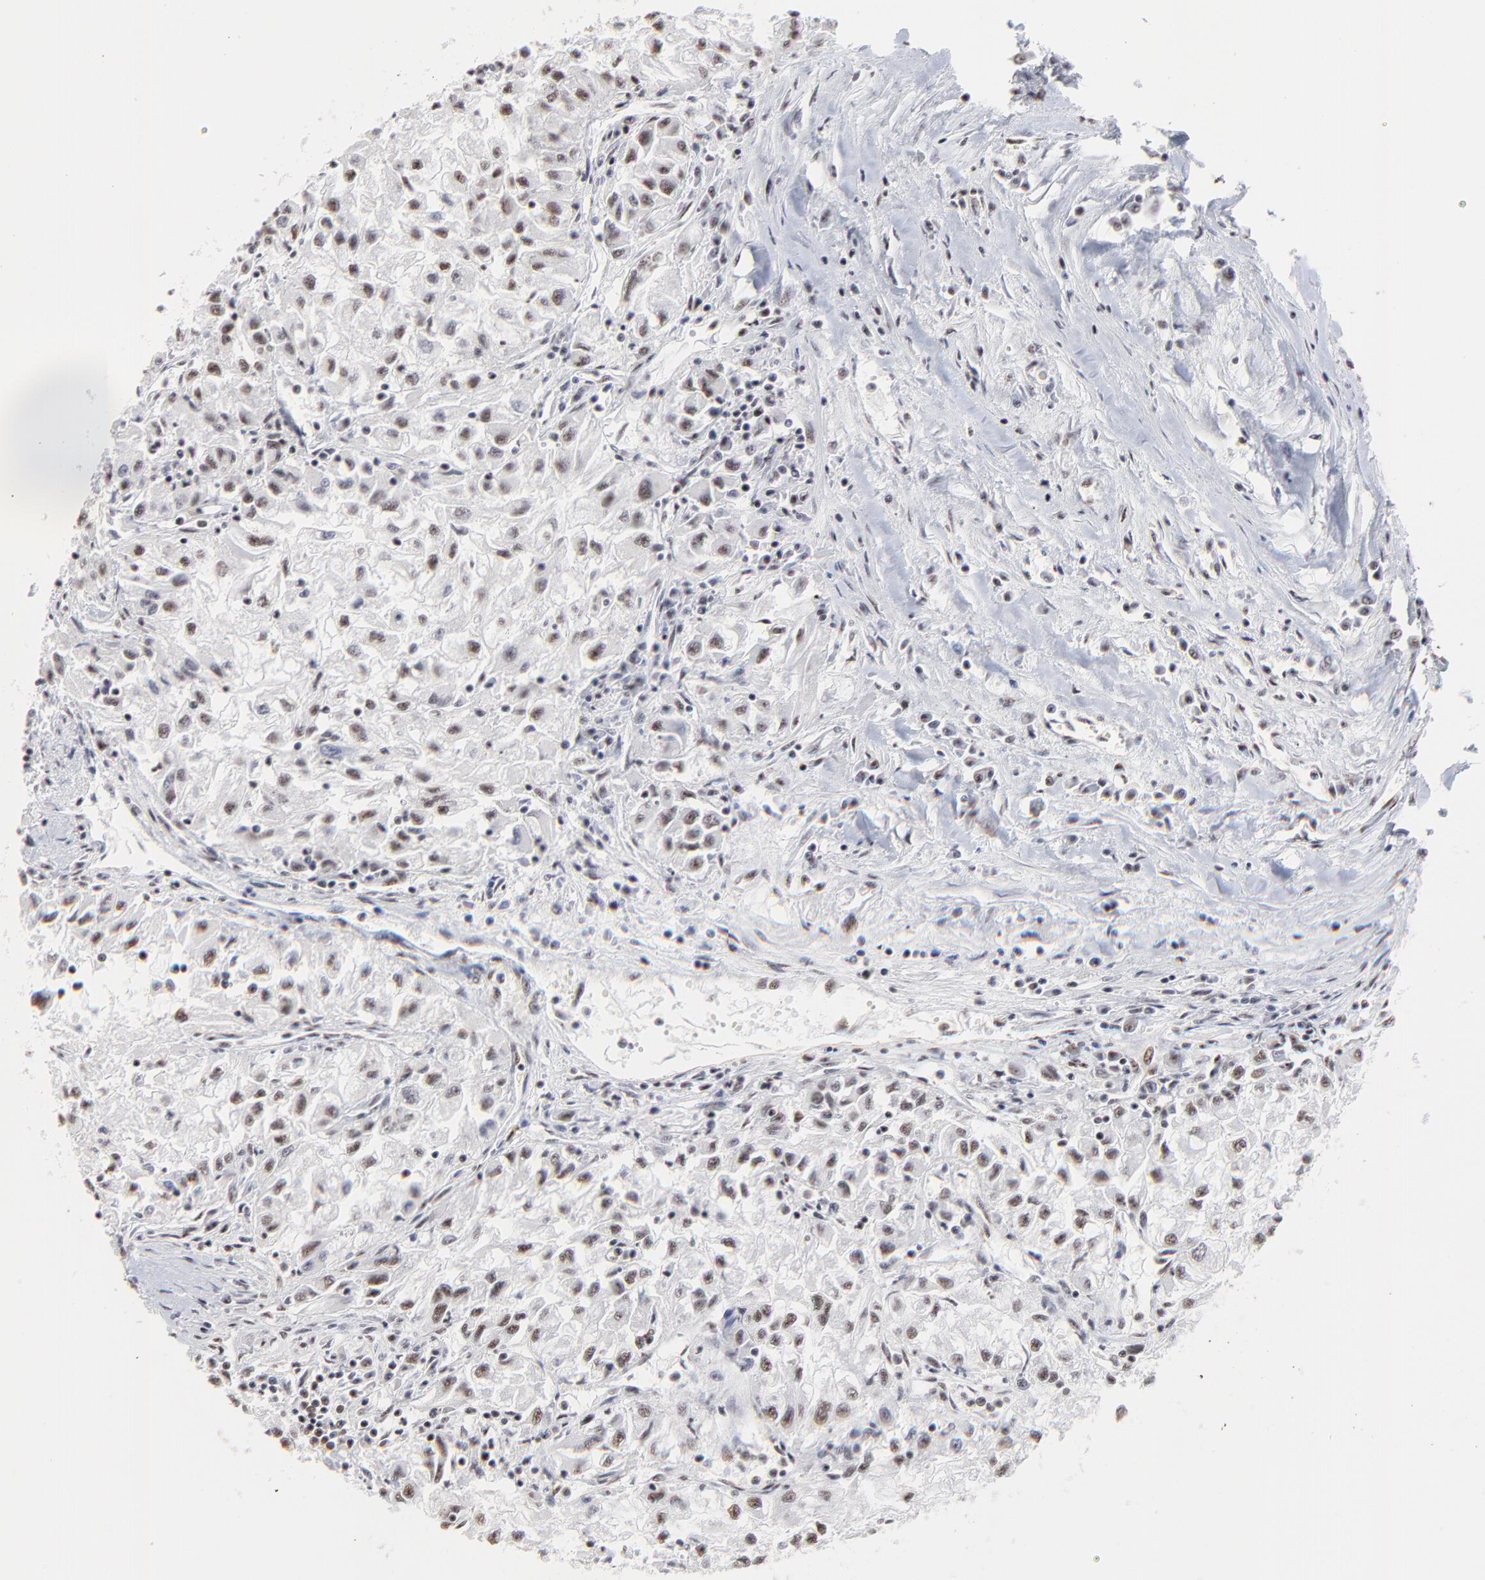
{"staining": {"intensity": "weak", "quantity": ">75%", "location": "nuclear"}, "tissue": "renal cancer", "cell_type": "Tumor cells", "image_type": "cancer", "snomed": [{"axis": "morphology", "description": "Adenocarcinoma, NOS"}, {"axis": "topography", "description": "Kidney"}], "caption": "High-magnification brightfield microscopy of renal adenocarcinoma stained with DAB (3,3'-diaminobenzidine) (brown) and counterstained with hematoxylin (blue). tumor cells exhibit weak nuclear staining is seen in about>75% of cells.", "gene": "MBD4", "patient": {"sex": "male", "age": 59}}